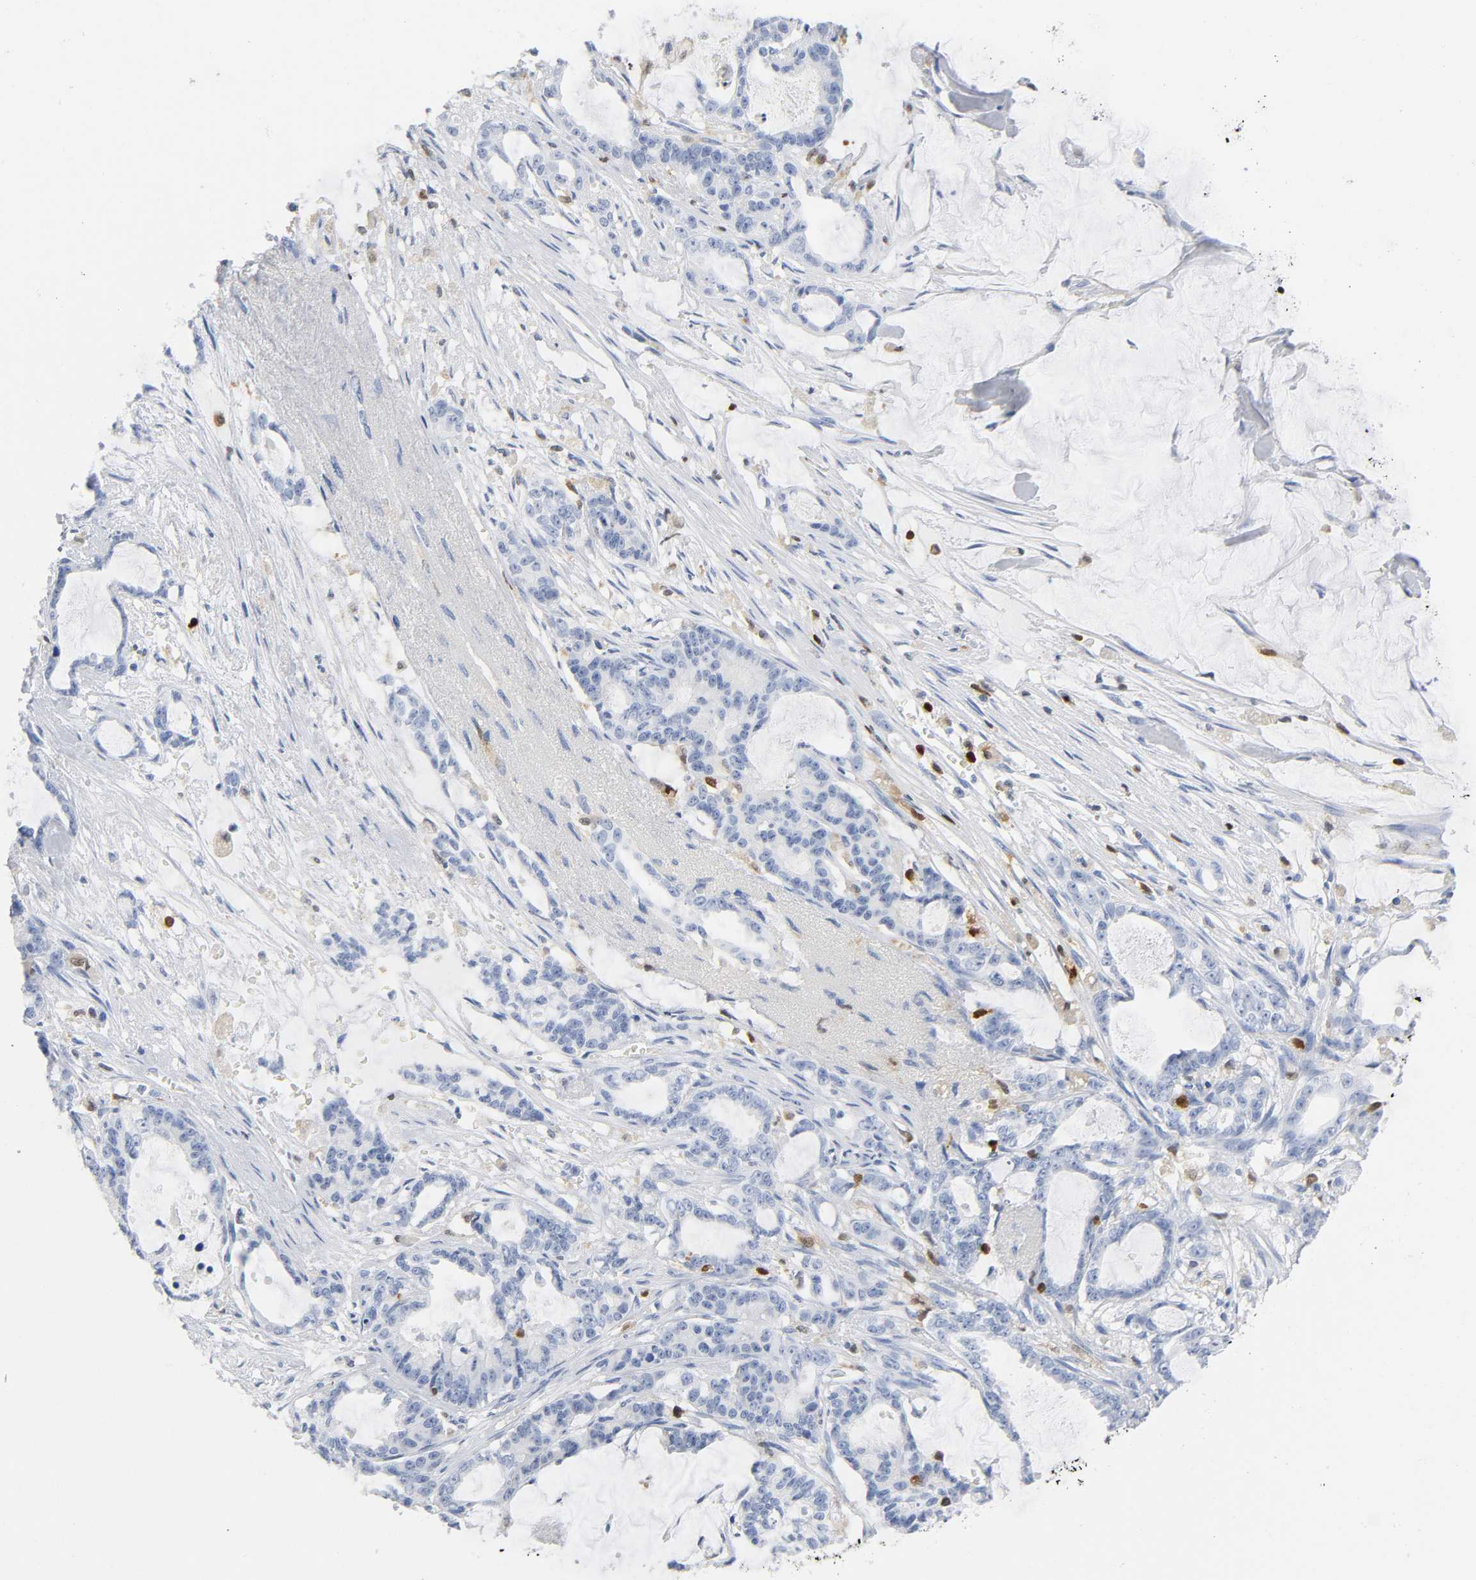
{"staining": {"intensity": "negative", "quantity": "none", "location": "none"}, "tissue": "pancreatic cancer", "cell_type": "Tumor cells", "image_type": "cancer", "snomed": [{"axis": "morphology", "description": "Adenocarcinoma, NOS"}, {"axis": "topography", "description": "Pancreas"}], "caption": "Human pancreatic cancer stained for a protein using immunohistochemistry (IHC) demonstrates no staining in tumor cells.", "gene": "DOK2", "patient": {"sex": "female", "age": 73}}